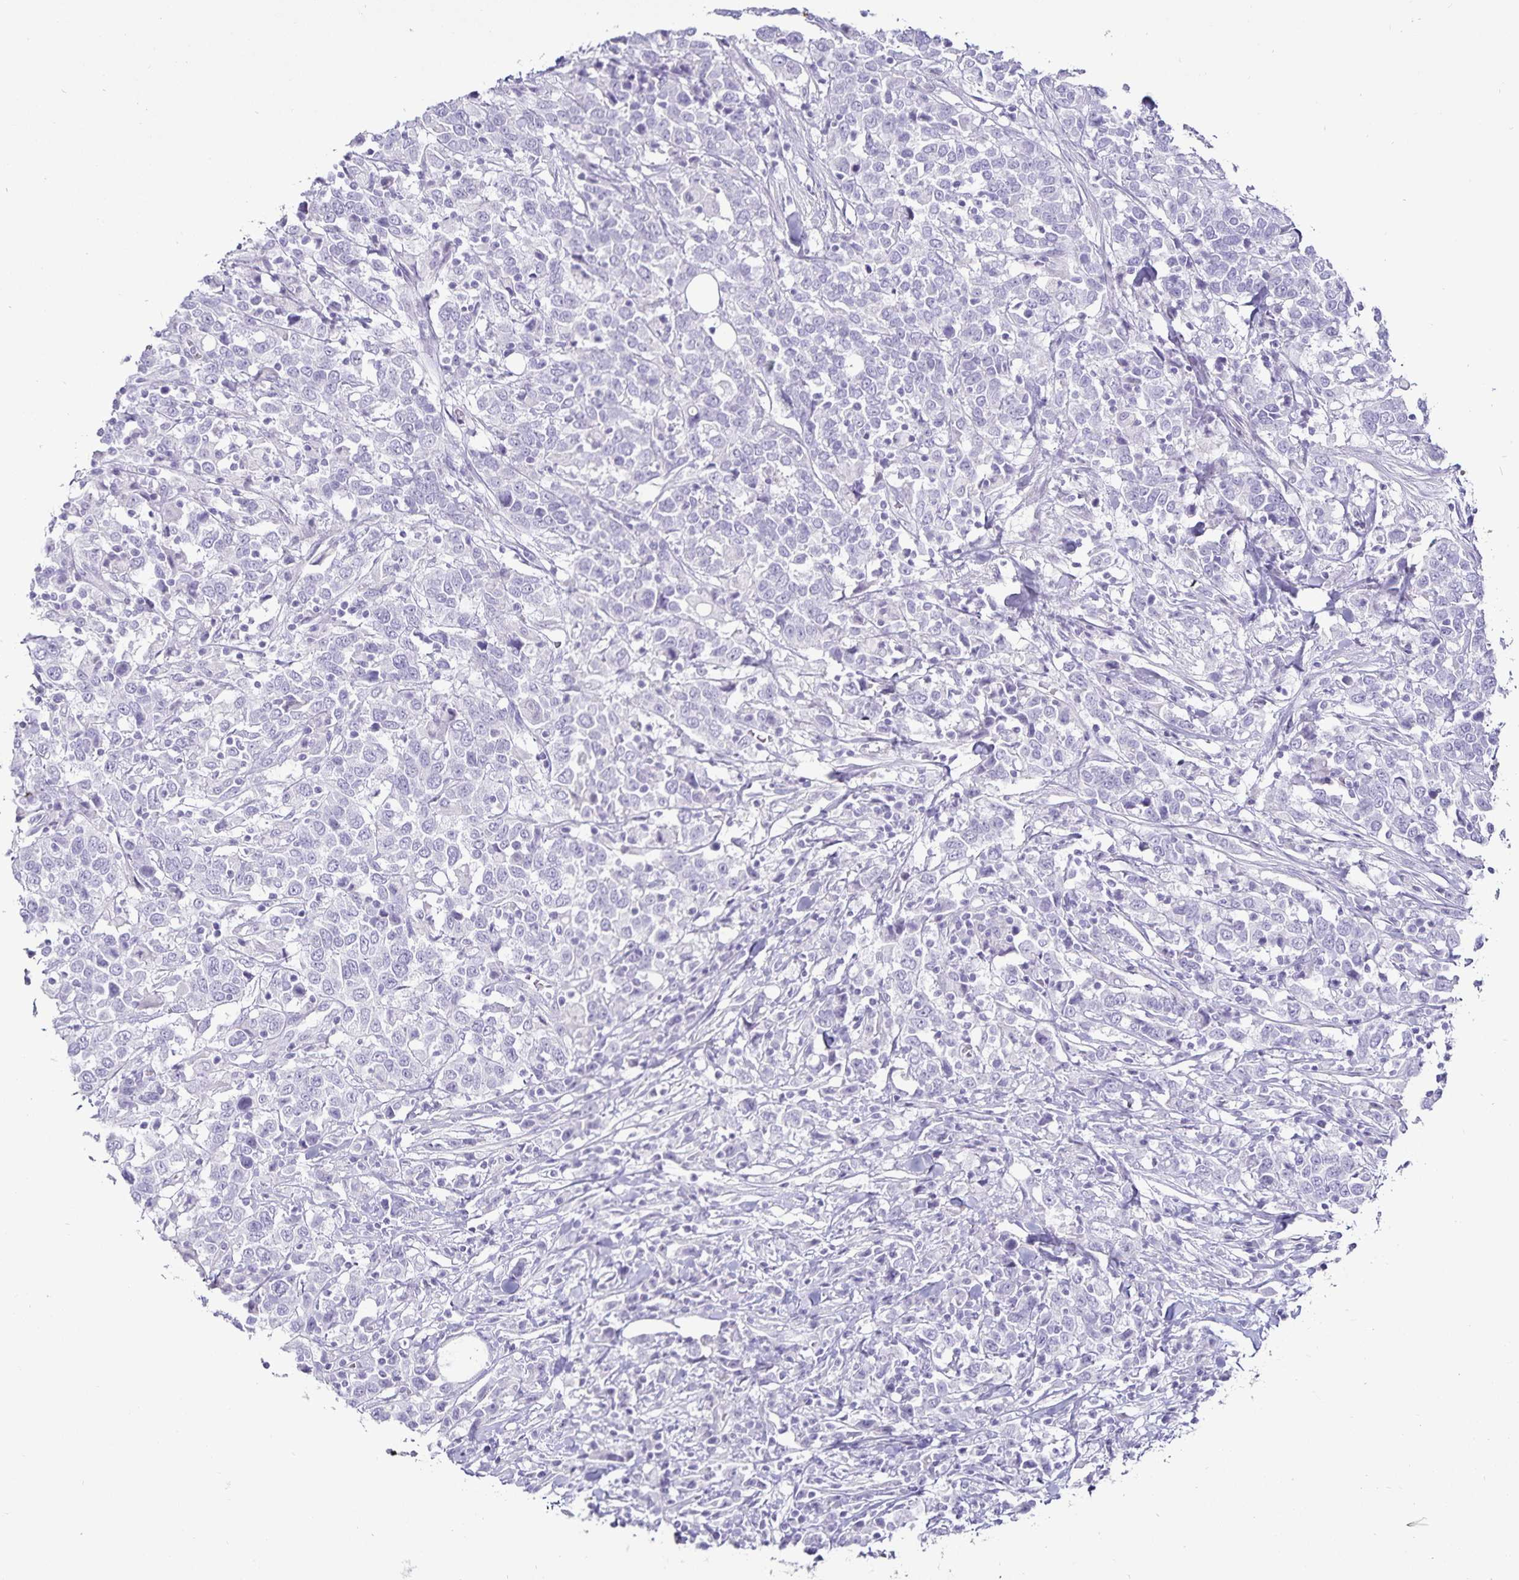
{"staining": {"intensity": "negative", "quantity": "none", "location": "none"}, "tissue": "urothelial cancer", "cell_type": "Tumor cells", "image_type": "cancer", "snomed": [{"axis": "morphology", "description": "Urothelial carcinoma, High grade"}, {"axis": "topography", "description": "Urinary bladder"}], "caption": "High magnification brightfield microscopy of urothelial carcinoma (high-grade) stained with DAB (brown) and counterstained with hematoxylin (blue): tumor cells show no significant staining.", "gene": "DEFA6", "patient": {"sex": "male", "age": 61}}